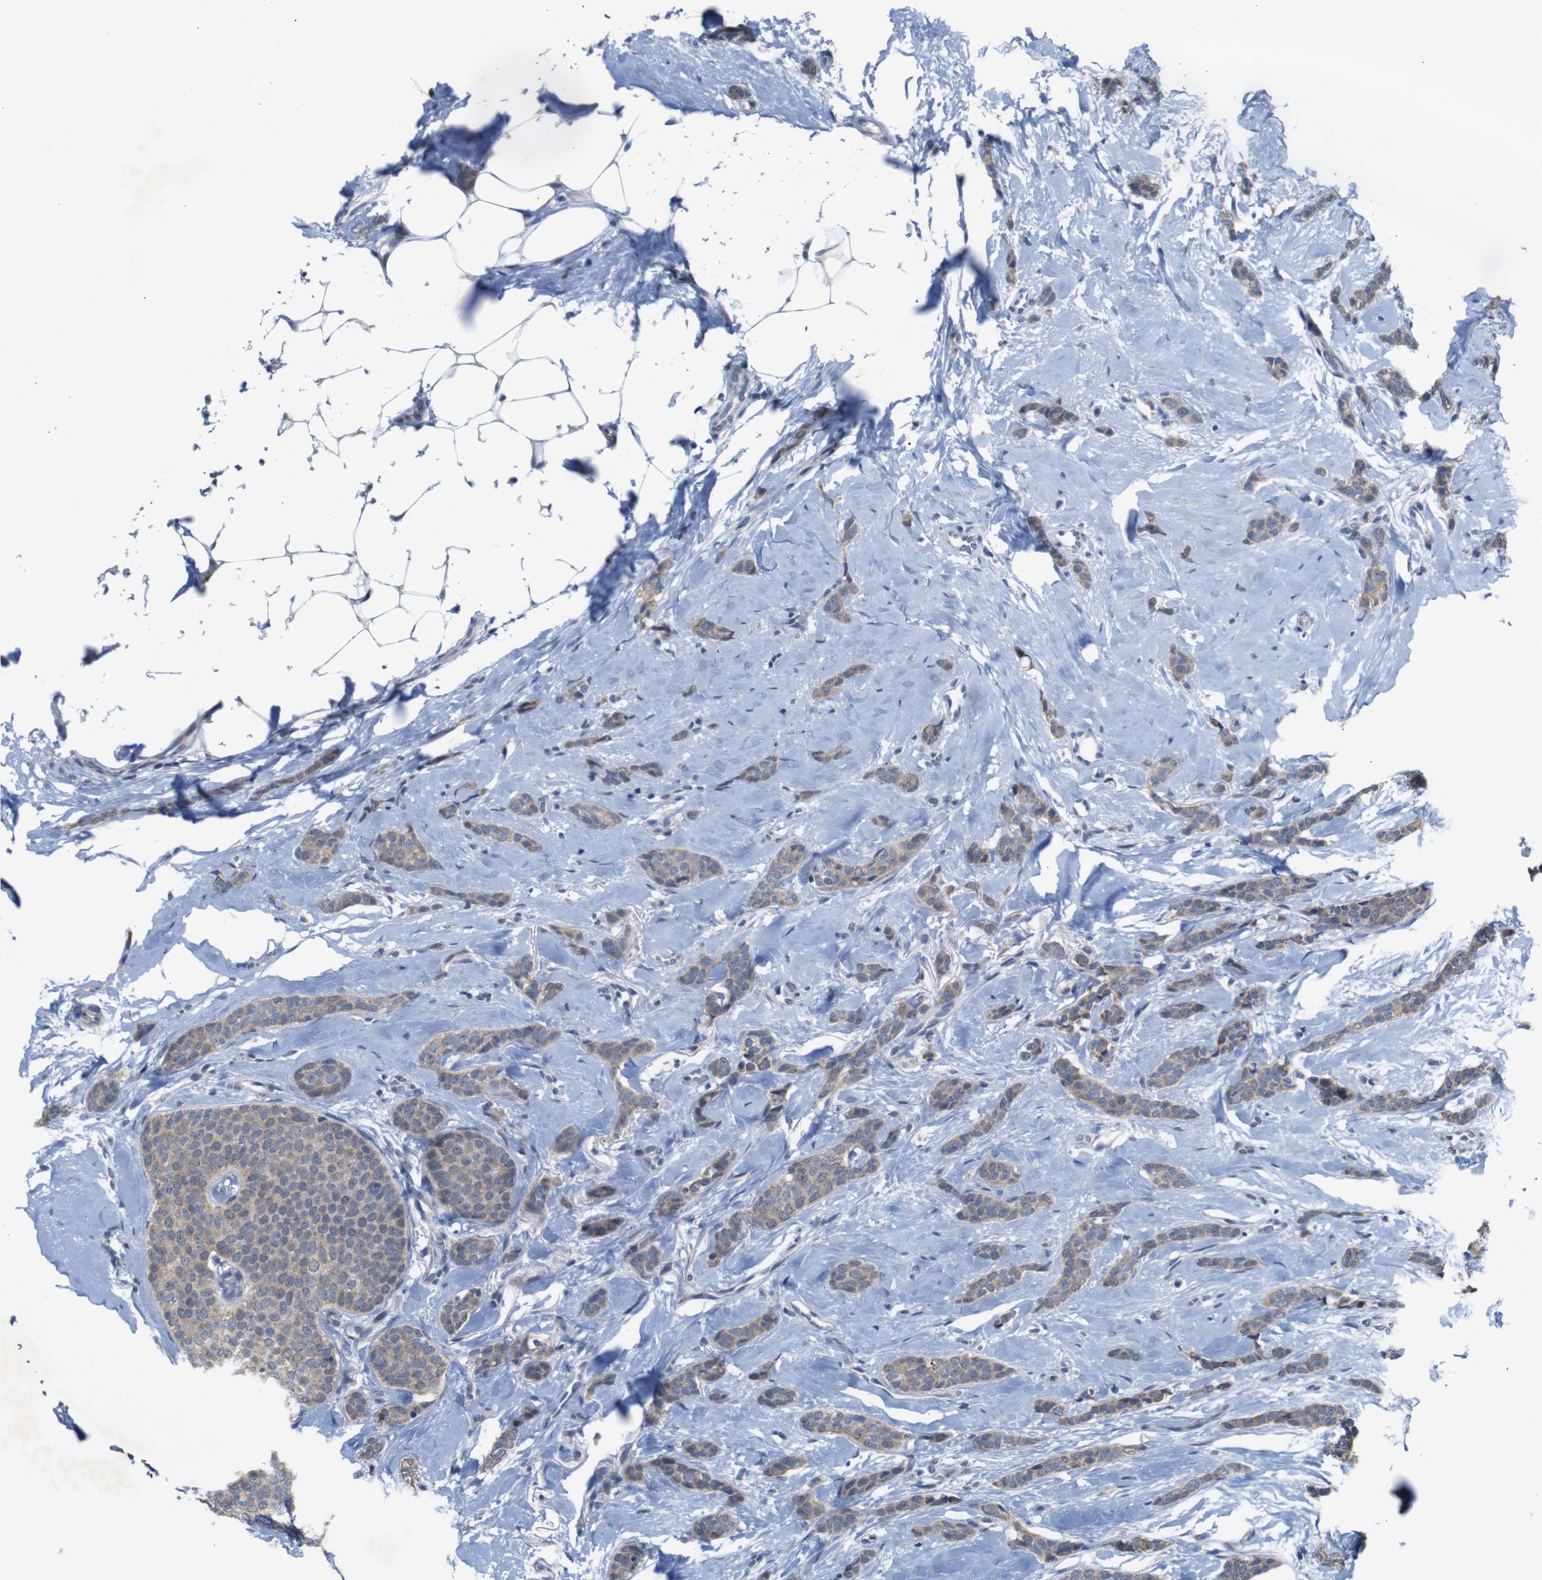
{"staining": {"intensity": "weak", "quantity": ">75%", "location": "cytoplasmic/membranous"}, "tissue": "breast cancer", "cell_type": "Tumor cells", "image_type": "cancer", "snomed": [{"axis": "morphology", "description": "Lobular carcinoma"}, {"axis": "topography", "description": "Skin"}, {"axis": "topography", "description": "Breast"}], "caption": "This is a histology image of immunohistochemistry (IHC) staining of lobular carcinoma (breast), which shows weak staining in the cytoplasmic/membranous of tumor cells.", "gene": "ATP7B", "patient": {"sex": "female", "age": 46}}